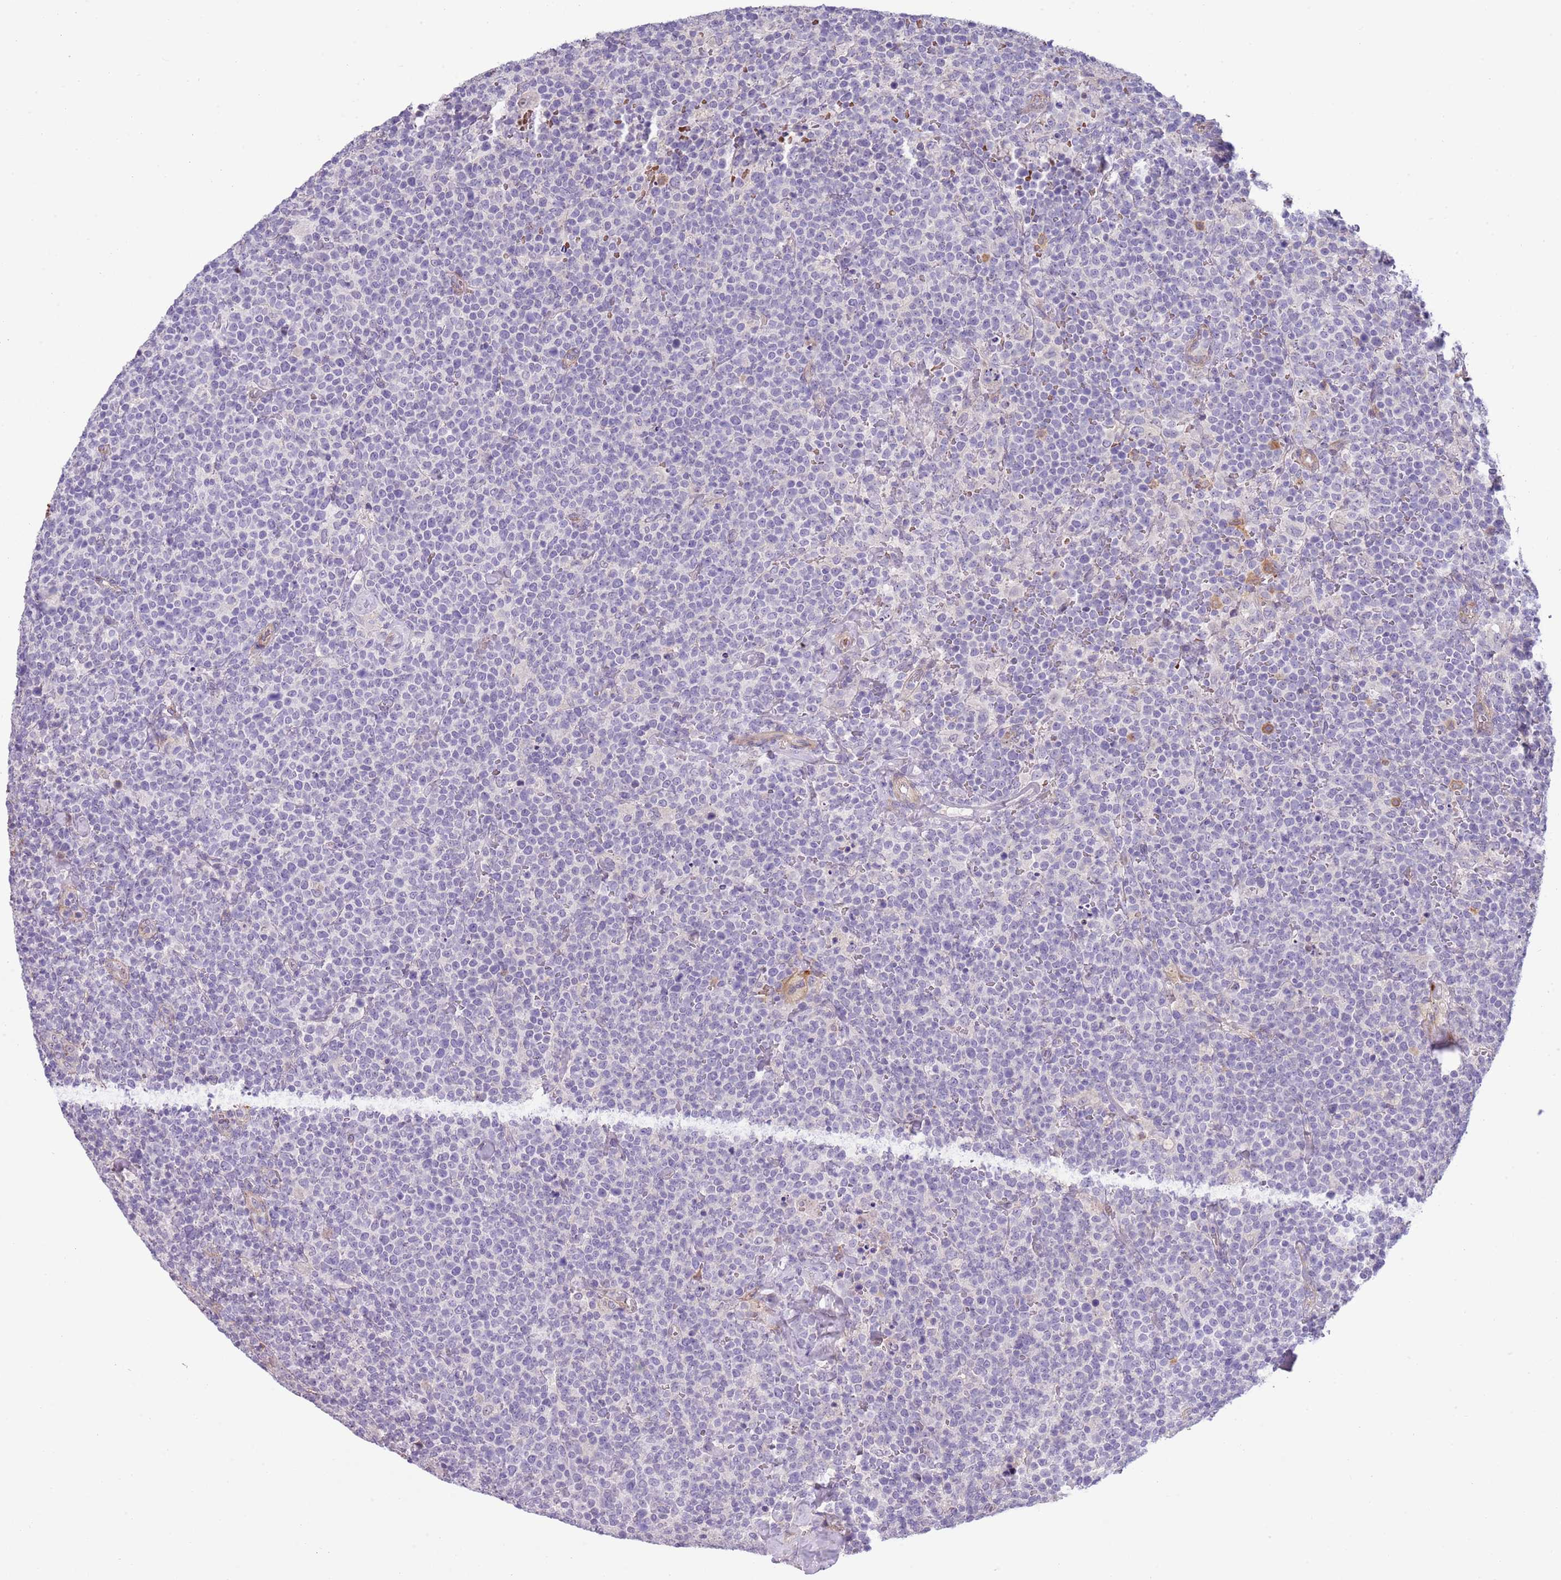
{"staining": {"intensity": "negative", "quantity": "none", "location": "none"}, "tissue": "lymphoma", "cell_type": "Tumor cells", "image_type": "cancer", "snomed": [{"axis": "morphology", "description": "Malignant lymphoma, non-Hodgkin's type, High grade"}, {"axis": "topography", "description": "Lymph node"}], "caption": "Tumor cells show no significant positivity in lymphoma. (Immunohistochemistry, brightfield microscopy, high magnification).", "gene": "TINAGL1", "patient": {"sex": "male", "age": 61}}